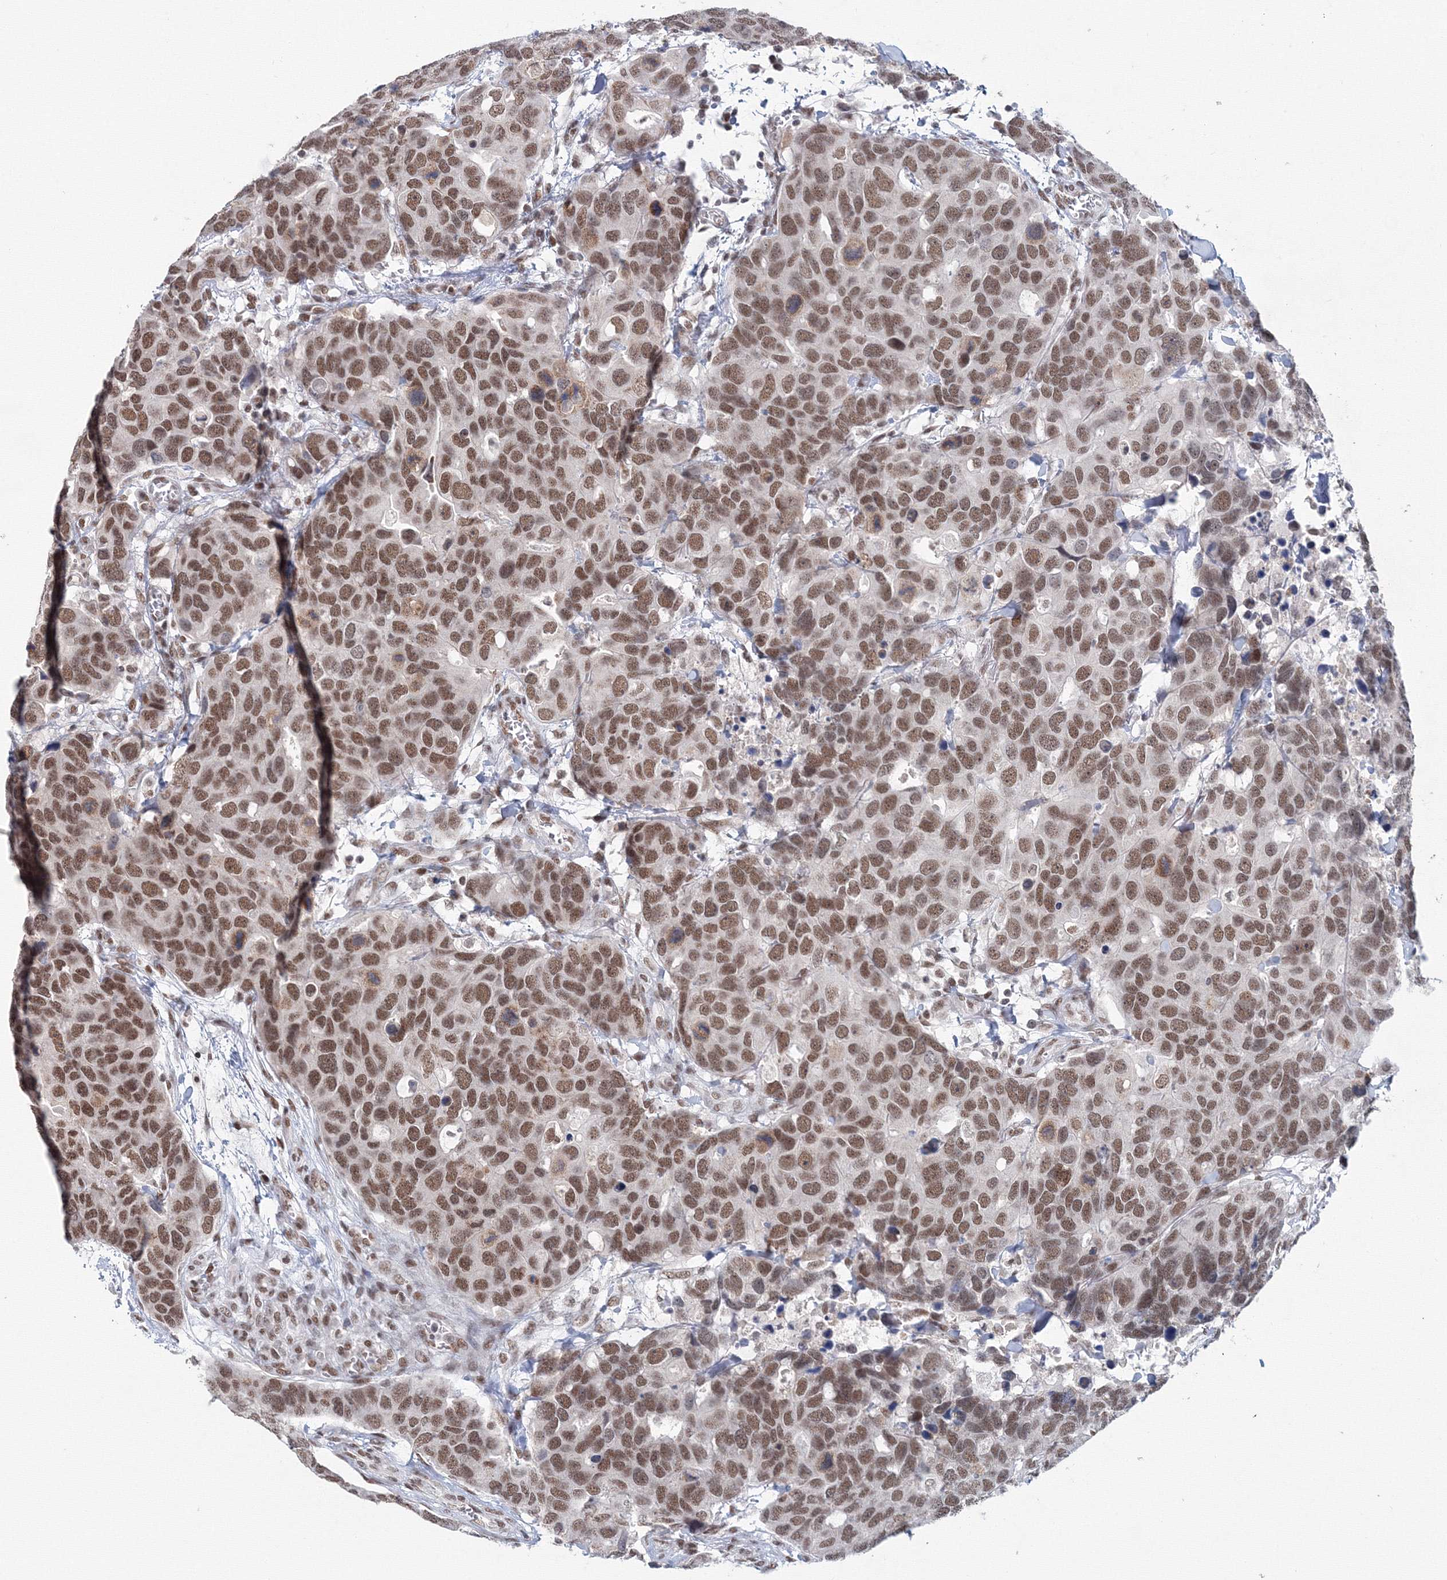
{"staining": {"intensity": "strong", "quantity": ">75%", "location": "nuclear"}, "tissue": "breast cancer", "cell_type": "Tumor cells", "image_type": "cancer", "snomed": [{"axis": "morphology", "description": "Duct carcinoma"}, {"axis": "topography", "description": "Breast"}], "caption": "Immunohistochemical staining of breast intraductal carcinoma shows high levels of strong nuclear staining in about >75% of tumor cells. The staining was performed using DAB to visualize the protein expression in brown, while the nuclei were stained in blue with hematoxylin (Magnification: 20x).", "gene": "SF3B6", "patient": {"sex": "female", "age": 83}}